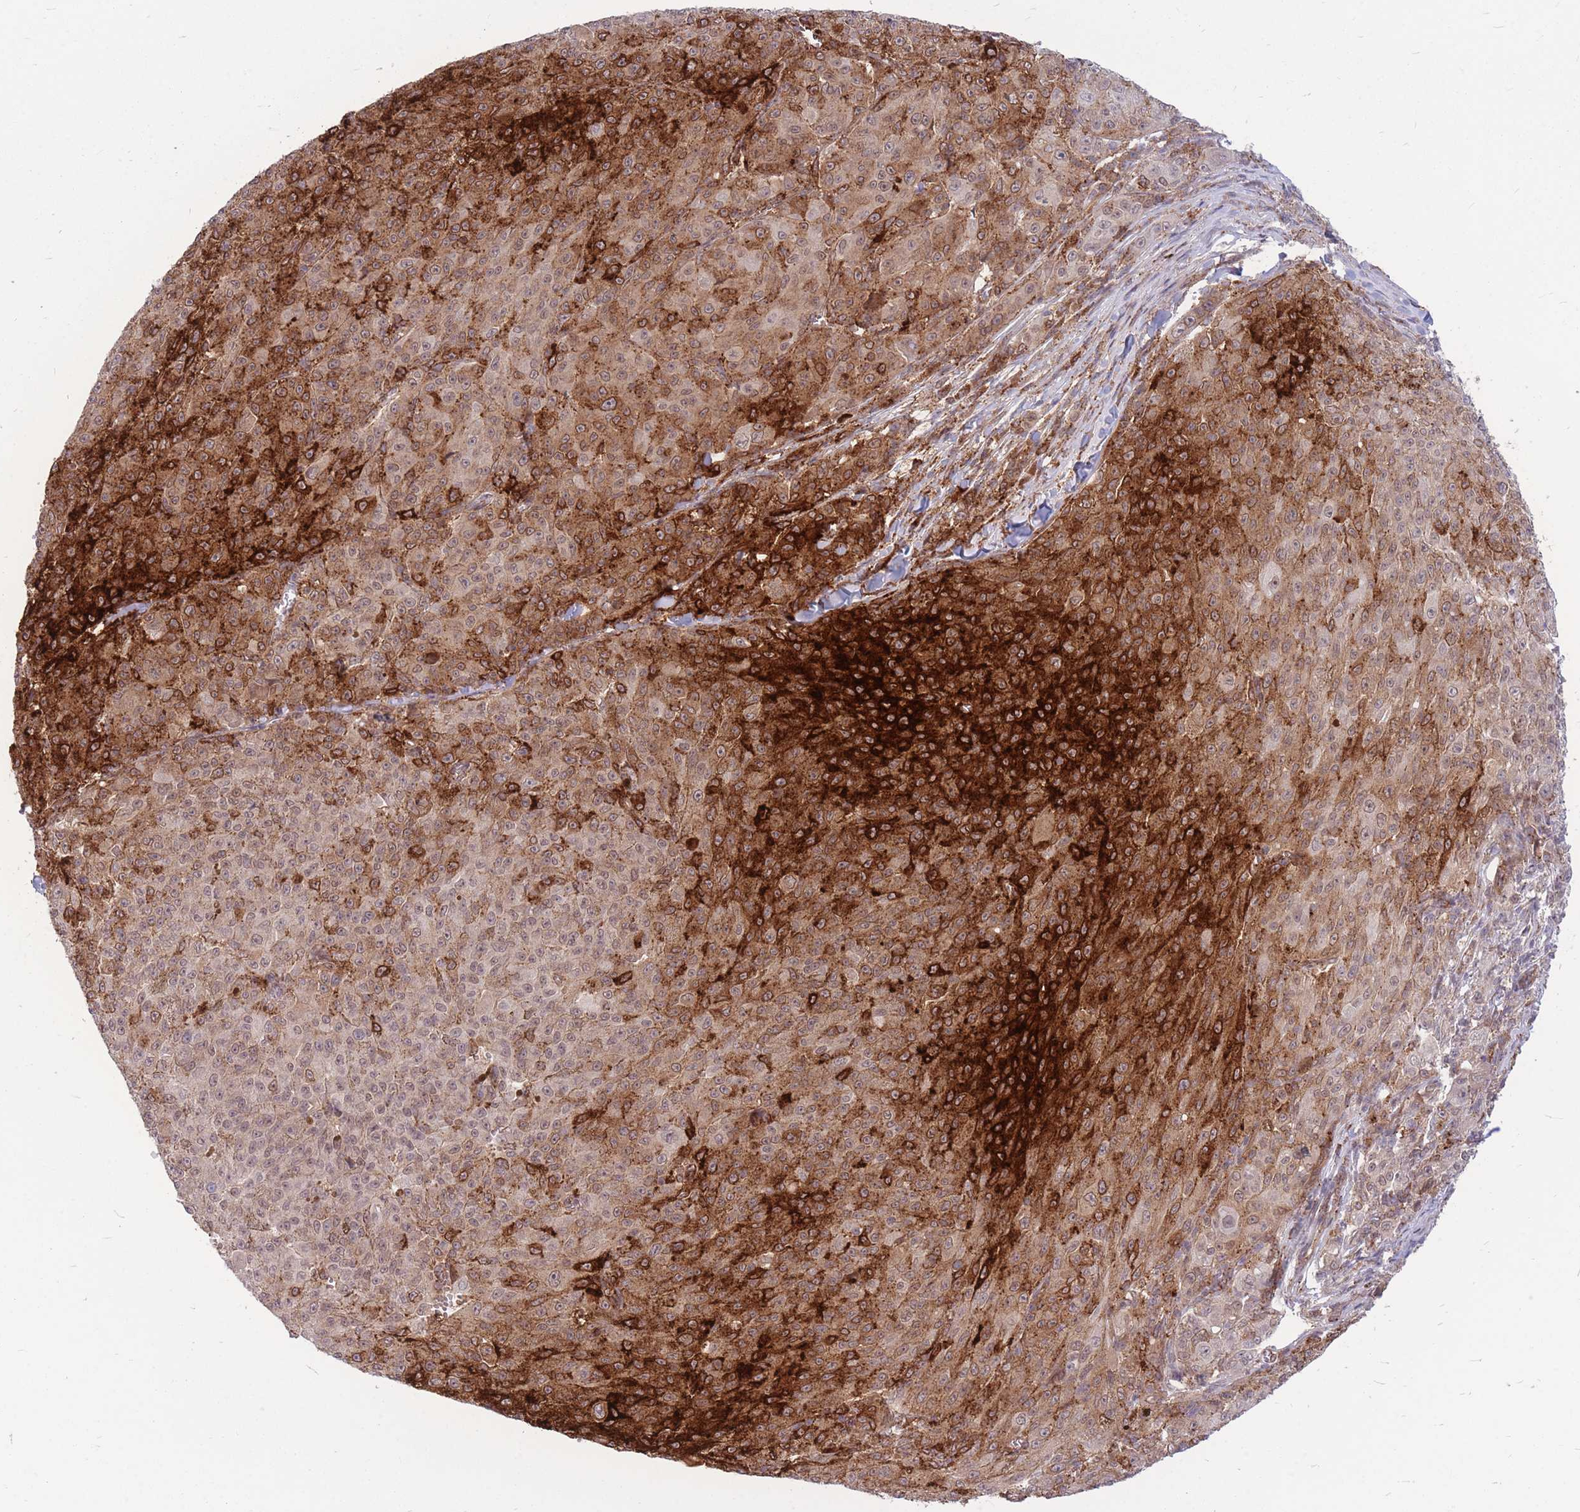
{"staining": {"intensity": "strong", "quantity": "25%-75%", "location": "cytoplasmic/membranous,nuclear"}, "tissue": "melanoma", "cell_type": "Tumor cells", "image_type": "cancer", "snomed": [{"axis": "morphology", "description": "Malignant melanoma, NOS"}, {"axis": "topography", "description": "Skin"}], "caption": "This histopathology image shows IHC staining of human melanoma, with high strong cytoplasmic/membranous and nuclear staining in approximately 25%-75% of tumor cells.", "gene": "TCF20", "patient": {"sex": "female", "age": 52}}